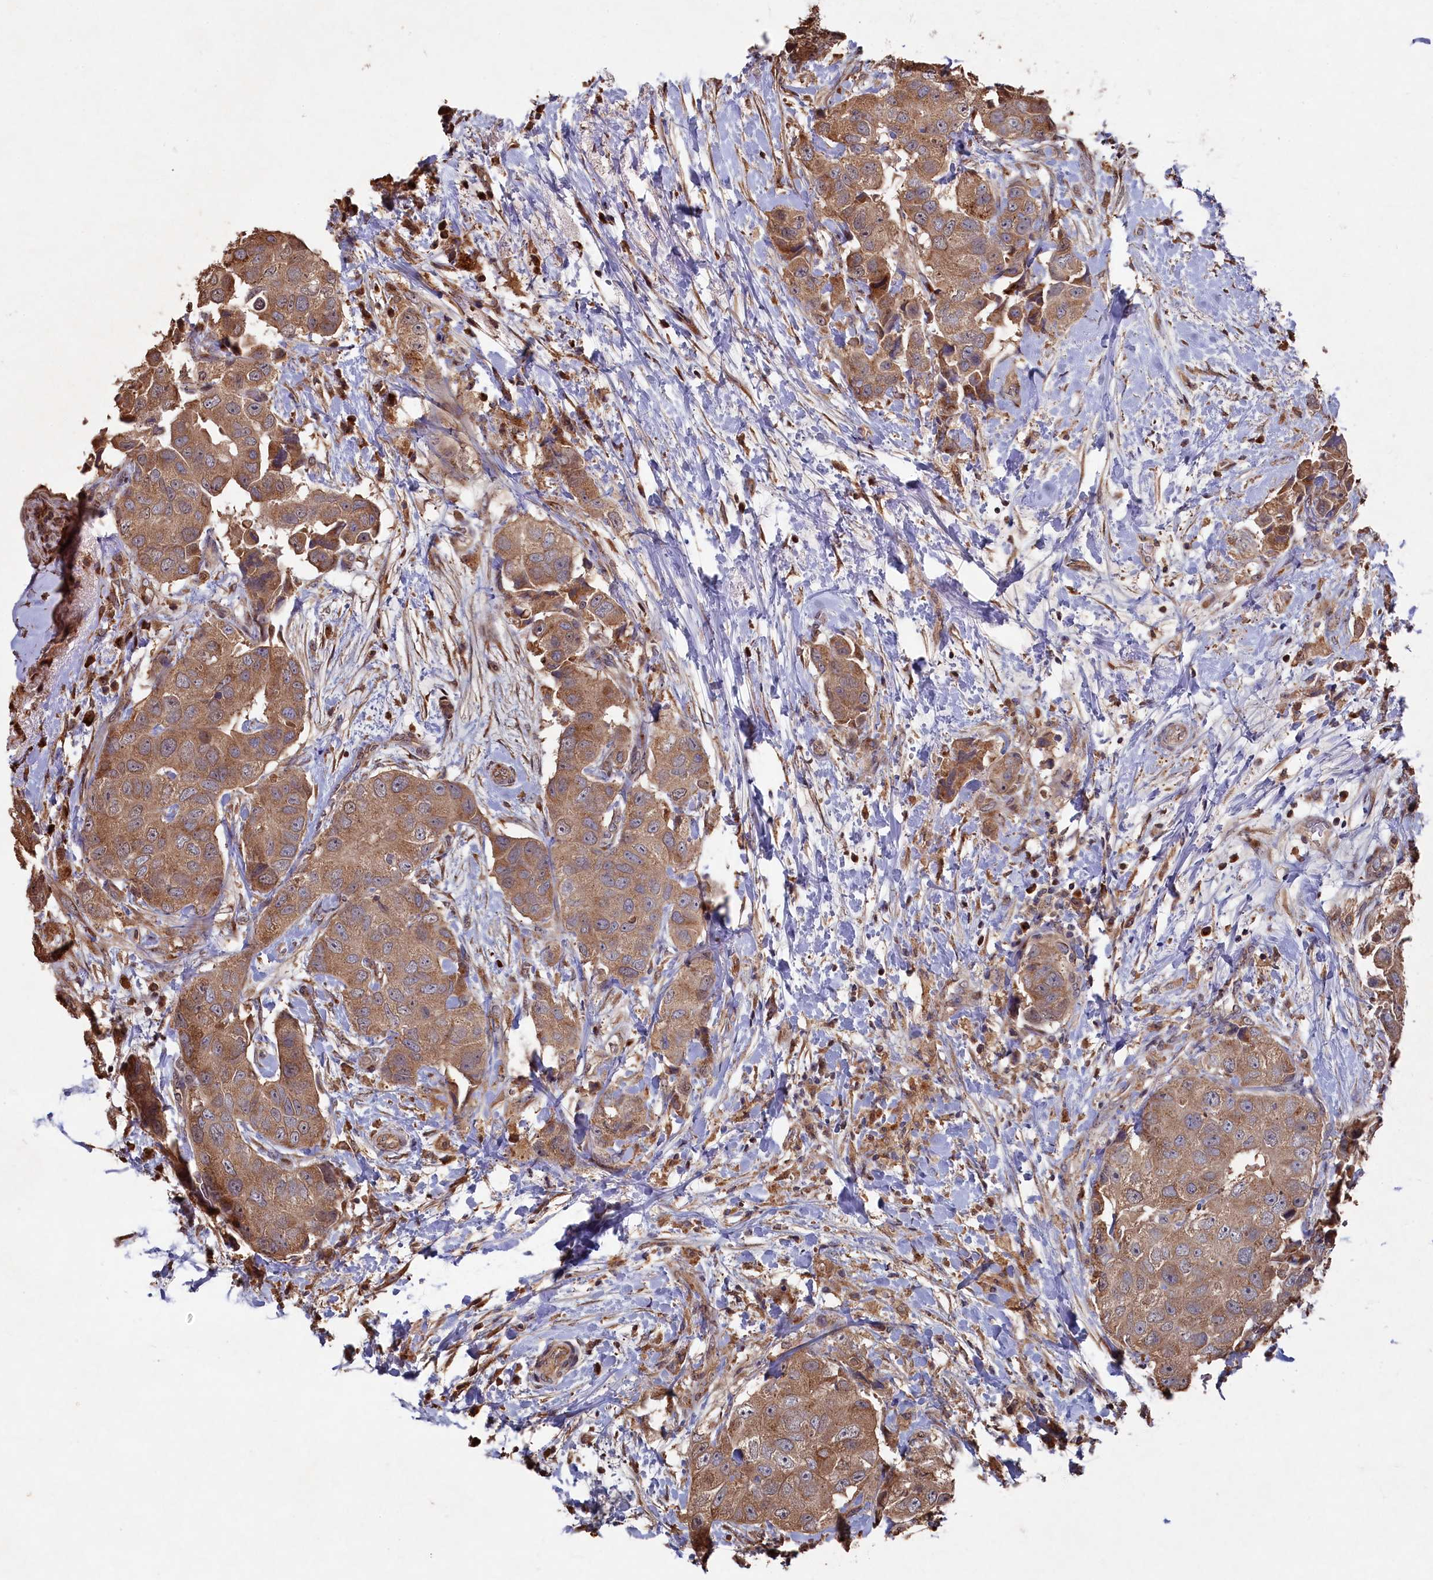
{"staining": {"intensity": "moderate", "quantity": ">75%", "location": "cytoplasmic/membranous"}, "tissue": "breast cancer", "cell_type": "Tumor cells", "image_type": "cancer", "snomed": [{"axis": "morphology", "description": "Normal tissue, NOS"}, {"axis": "morphology", "description": "Duct carcinoma"}, {"axis": "topography", "description": "Breast"}], "caption": "Human breast cancer stained with a brown dye reveals moderate cytoplasmic/membranous positive positivity in about >75% of tumor cells.", "gene": "NAA60", "patient": {"sex": "female", "age": 62}}